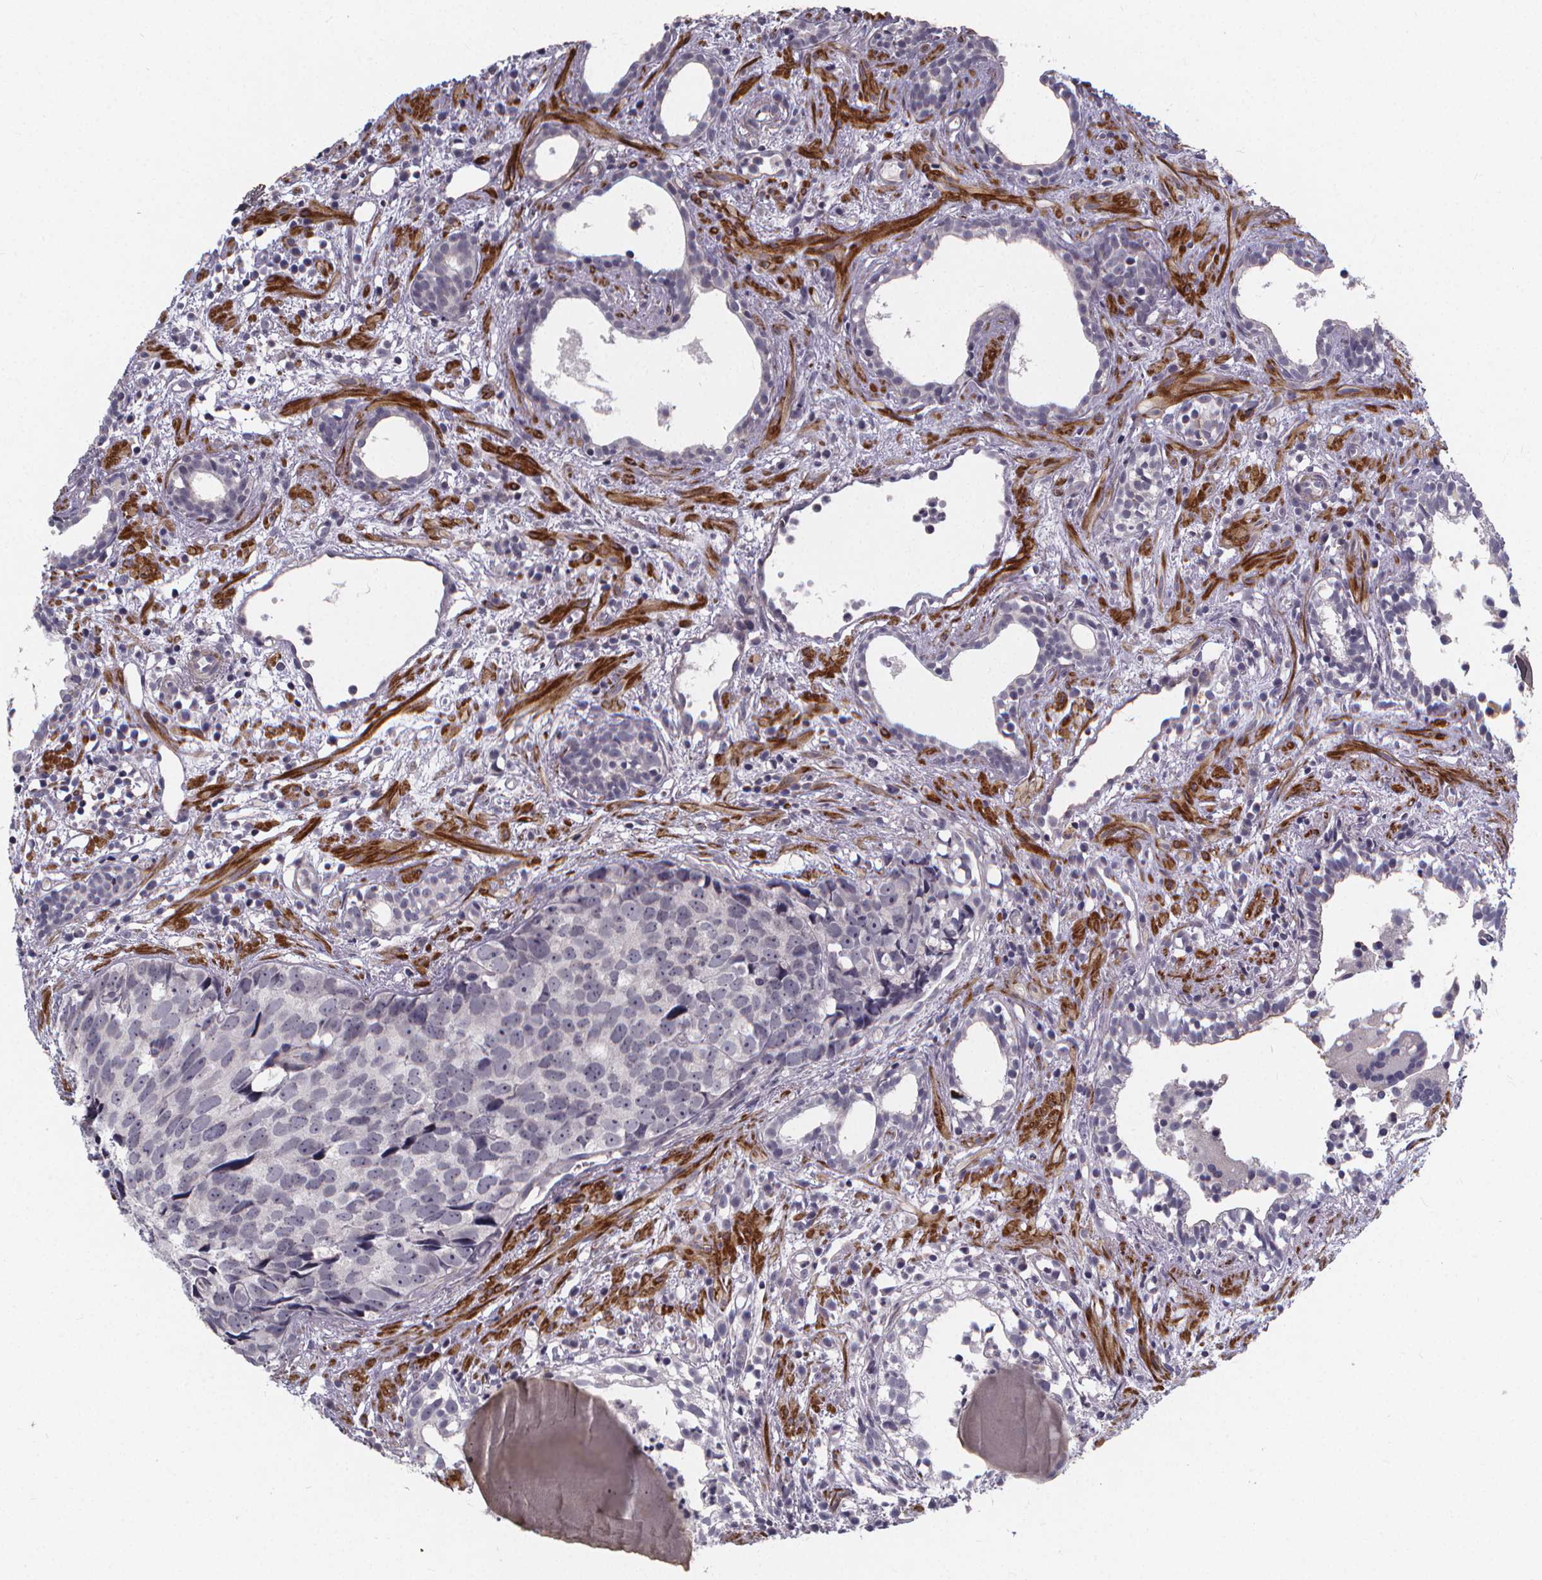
{"staining": {"intensity": "negative", "quantity": "none", "location": "none"}, "tissue": "prostate cancer", "cell_type": "Tumor cells", "image_type": "cancer", "snomed": [{"axis": "morphology", "description": "Adenocarcinoma, High grade"}, {"axis": "topography", "description": "Prostate"}], "caption": "This is an immunohistochemistry image of human prostate high-grade adenocarcinoma. There is no expression in tumor cells.", "gene": "FBXW2", "patient": {"sex": "male", "age": 83}}